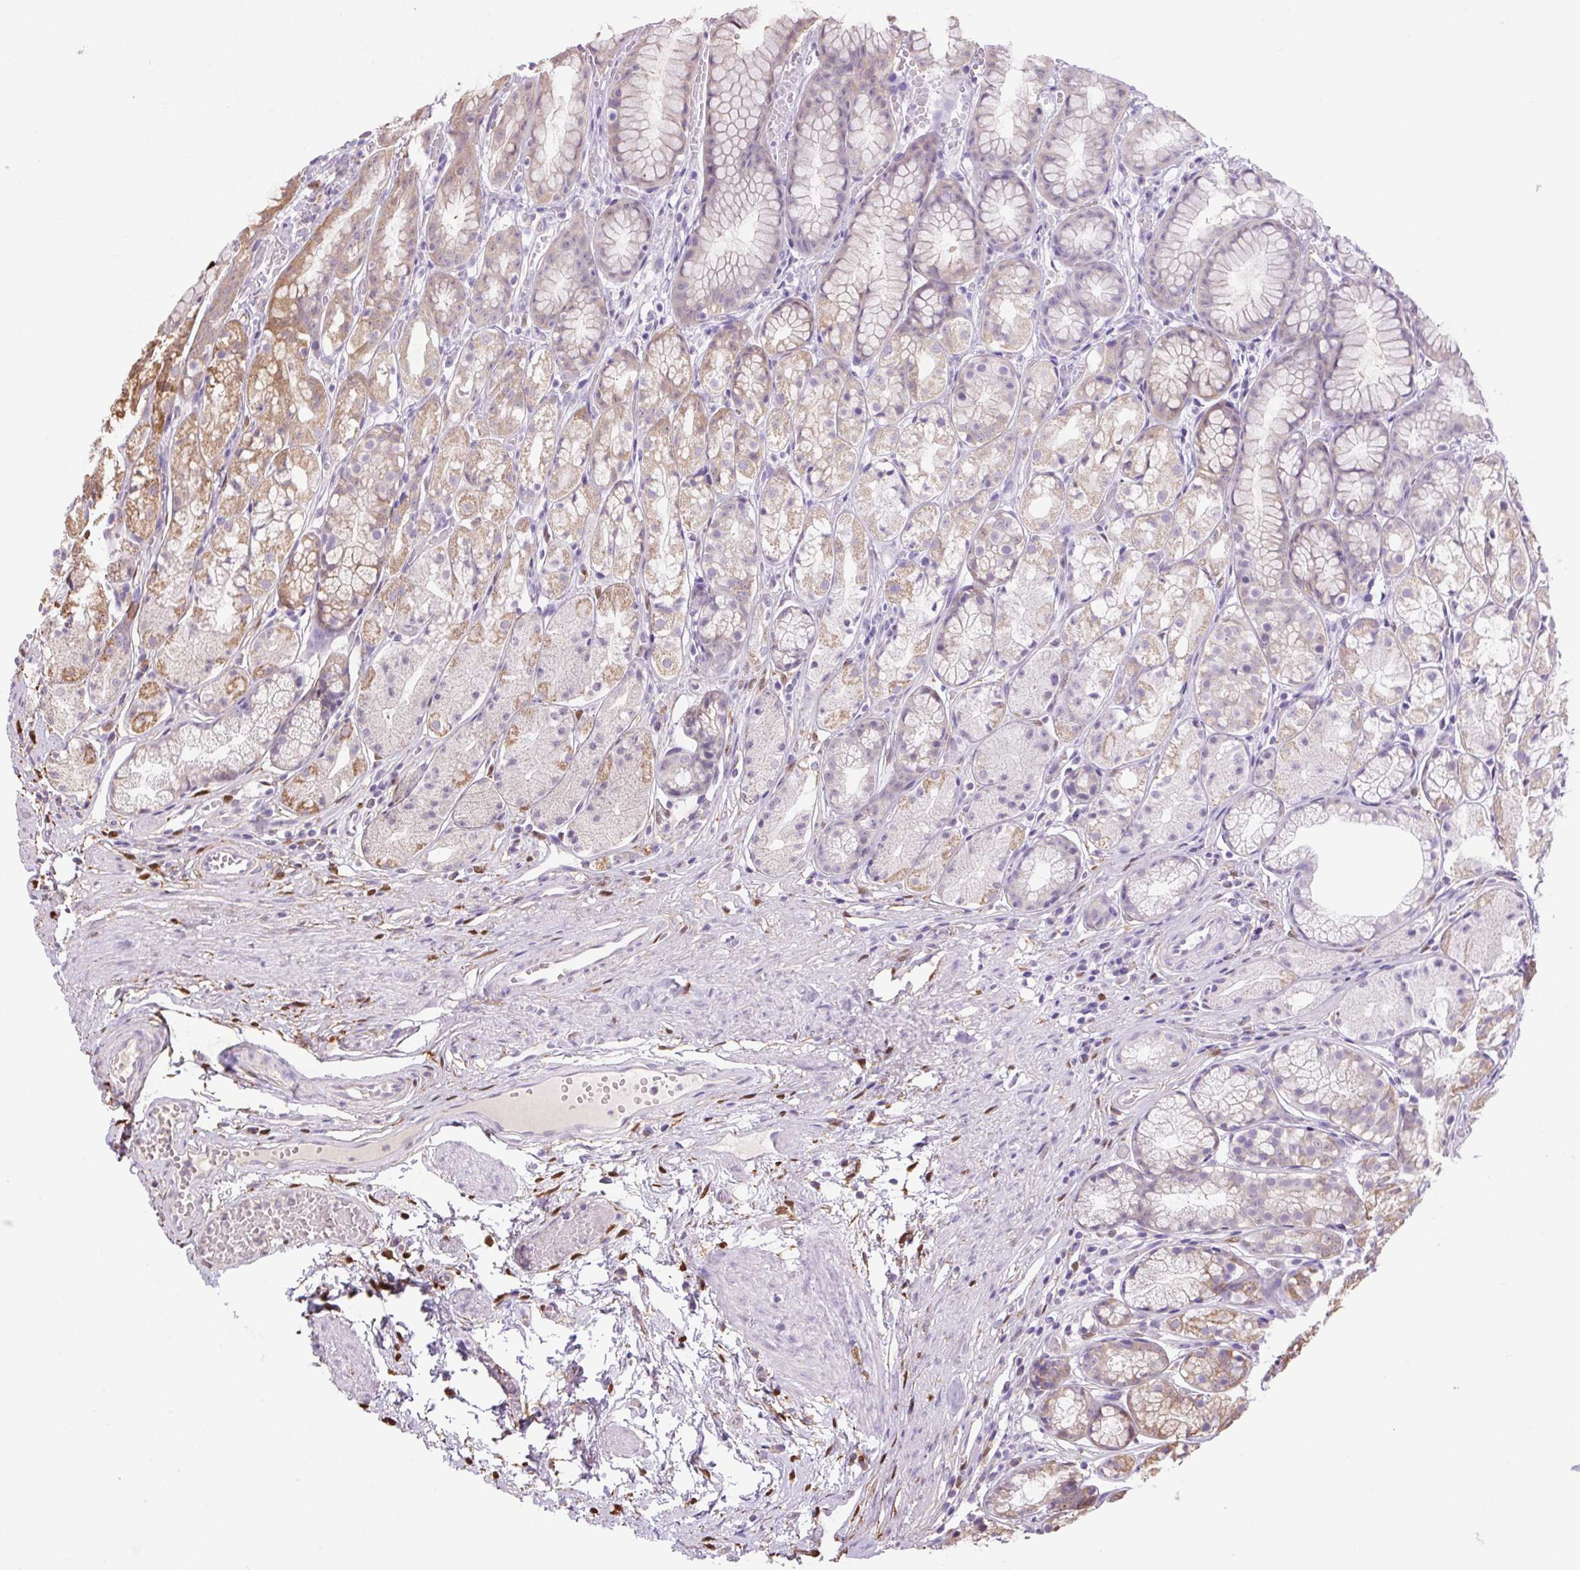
{"staining": {"intensity": "moderate", "quantity": "<25%", "location": "cytoplasmic/membranous"}, "tissue": "stomach", "cell_type": "Glandular cells", "image_type": "normal", "snomed": [{"axis": "morphology", "description": "Normal tissue, NOS"}, {"axis": "topography", "description": "Smooth muscle"}, {"axis": "topography", "description": "Stomach"}], "caption": "Benign stomach shows moderate cytoplasmic/membranous staining in approximately <25% of glandular cells.", "gene": "SGF29", "patient": {"sex": "male", "age": 70}}